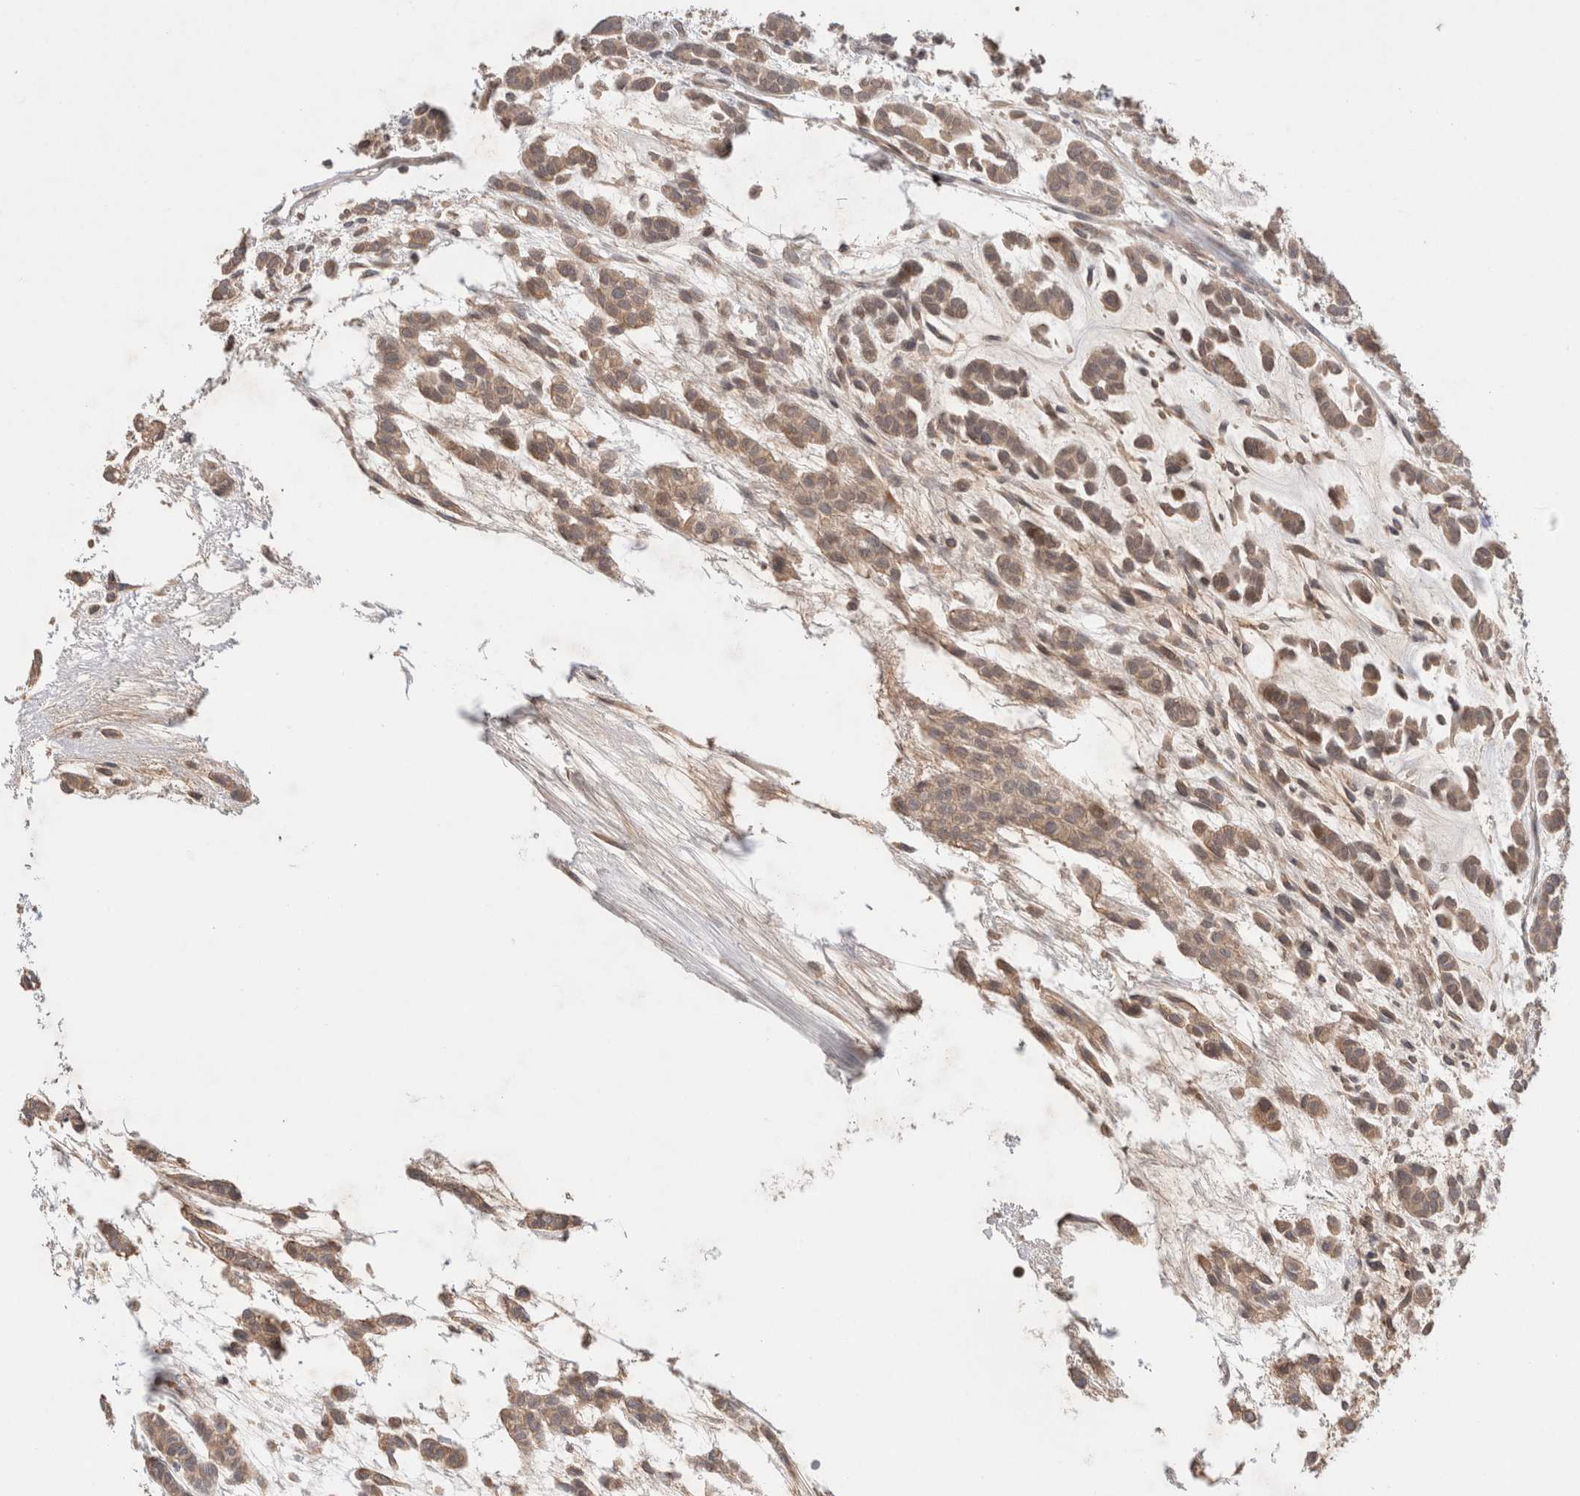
{"staining": {"intensity": "weak", "quantity": ">75%", "location": "cytoplasmic/membranous"}, "tissue": "head and neck cancer", "cell_type": "Tumor cells", "image_type": "cancer", "snomed": [{"axis": "morphology", "description": "Adenocarcinoma, NOS"}, {"axis": "morphology", "description": "Adenoma, NOS"}, {"axis": "topography", "description": "Head-Neck"}], "caption": "Immunohistochemical staining of human head and neck cancer exhibits low levels of weak cytoplasmic/membranous protein positivity in about >75% of tumor cells. (Stains: DAB in brown, nuclei in blue, Microscopy: brightfield microscopy at high magnification).", "gene": "SYDE2", "patient": {"sex": "female", "age": 55}}